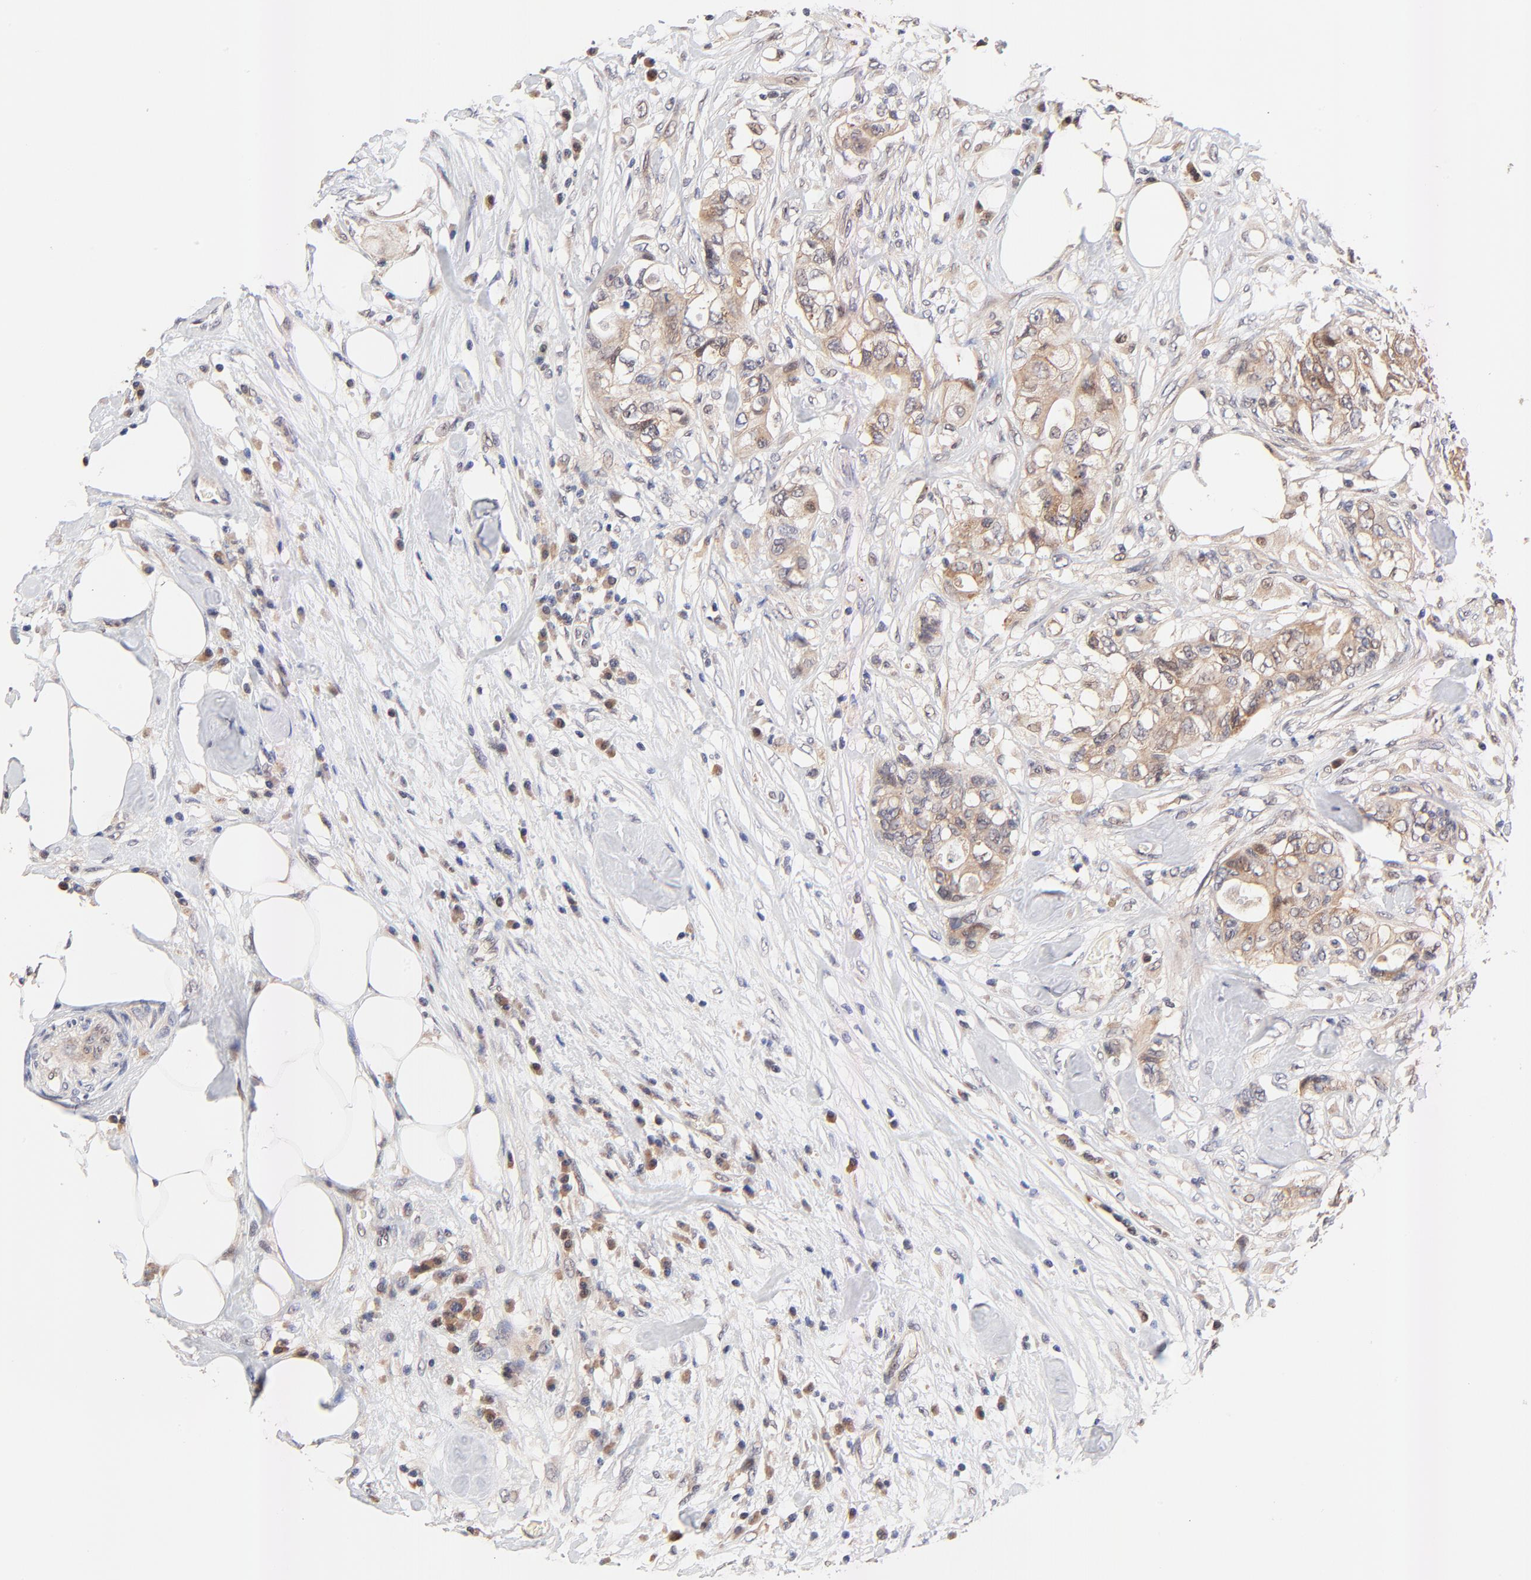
{"staining": {"intensity": "moderate", "quantity": ">75%", "location": "cytoplasmic/membranous"}, "tissue": "colorectal cancer", "cell_type": "Tumor cells", "image_type": "cancer", "snomed": [{"axis": "morphology", "description": "Adenocarcinoma, NOS"}, {"axis": "topography", "description": "Rectum"}], "caption": "A brown stain highlights moderate cytoplasmic/membranous staining of a protein in human colorectal cancer tumor cells.", "gene": "TXNL1", "patient": {"sex": "female", "age": 57}}